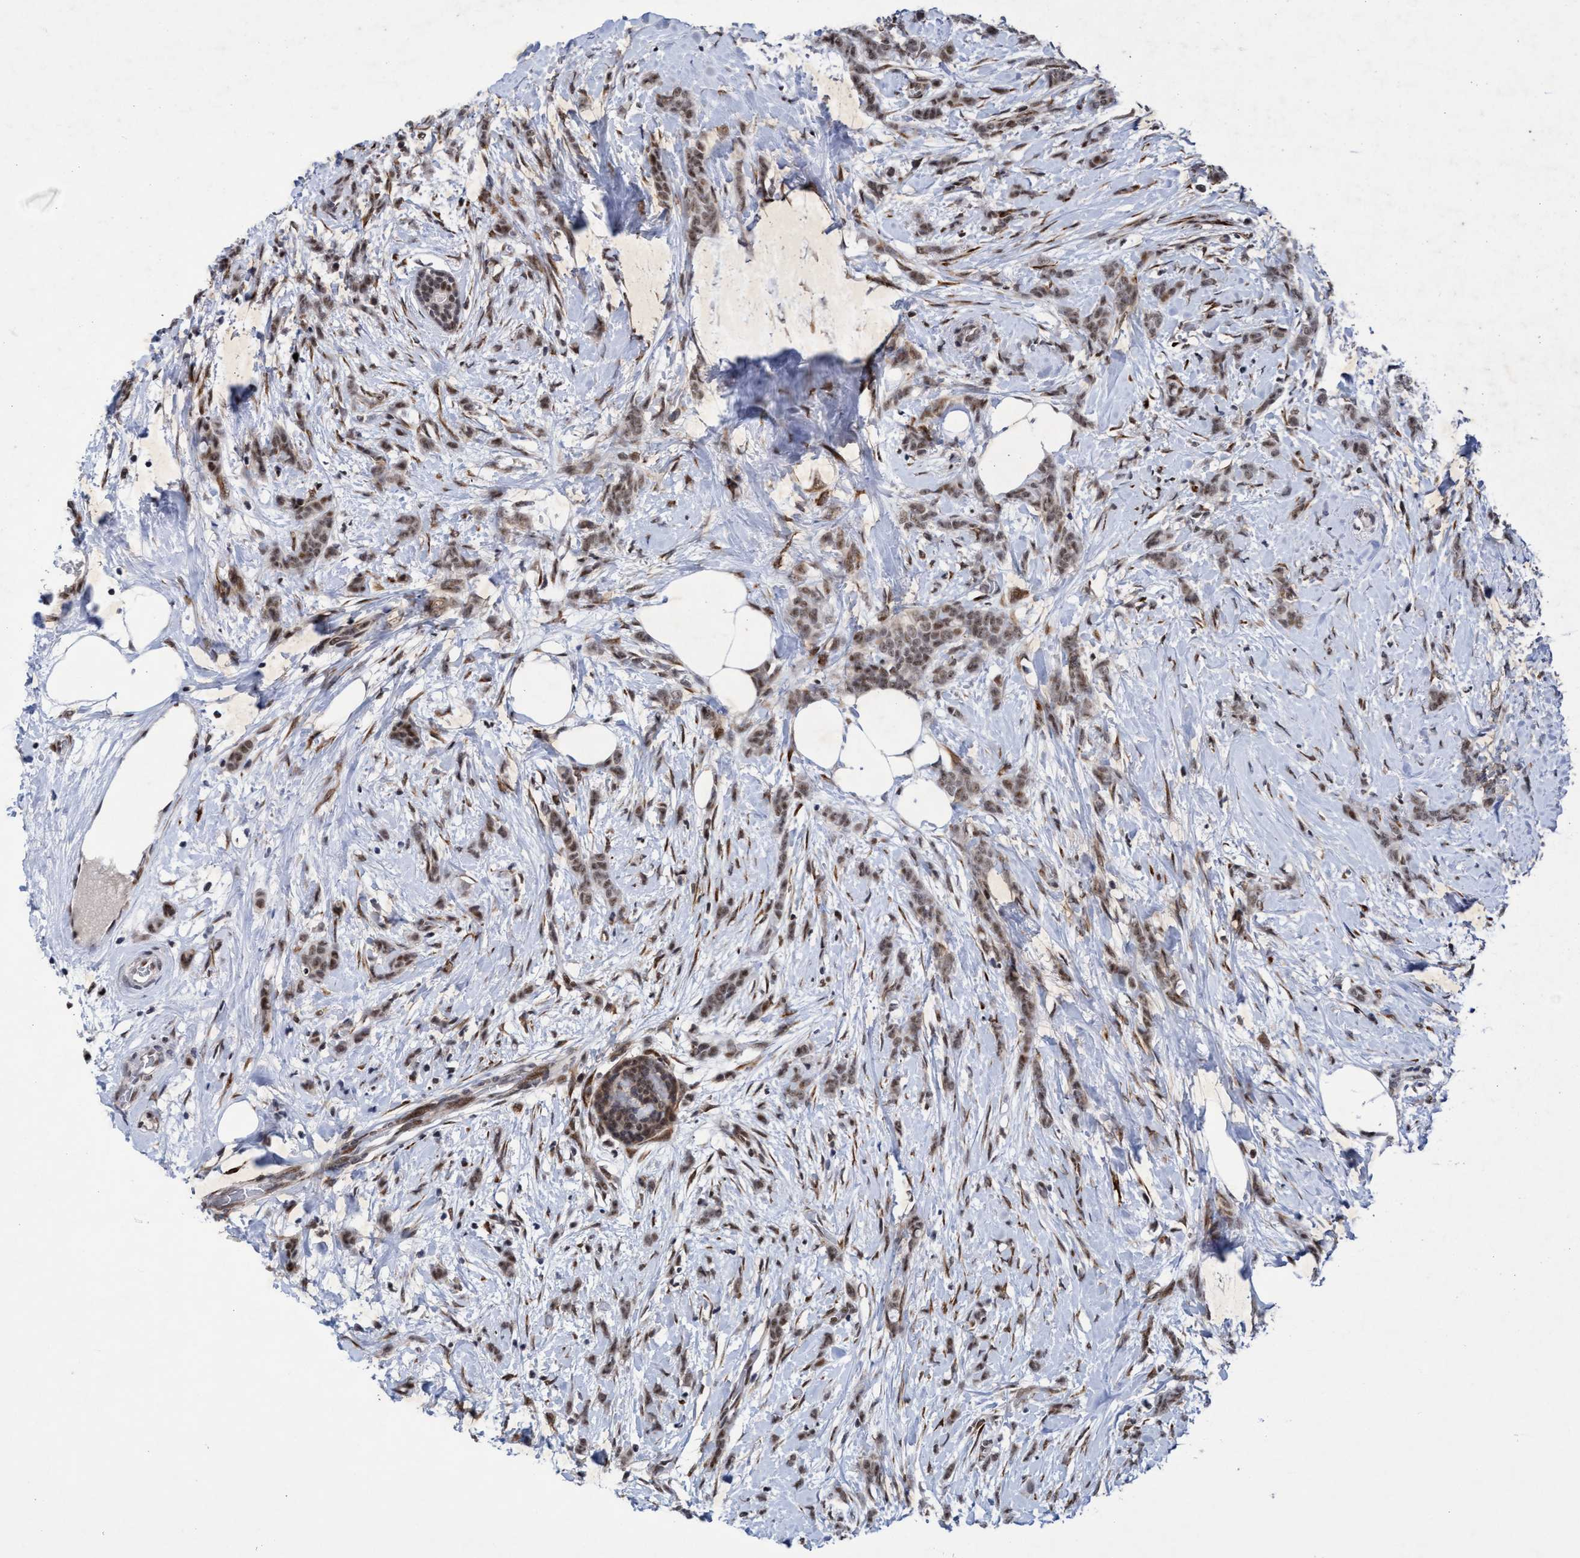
{"staining": {"intensity": "moderate", "quantity": ">75%", "location": "cytoplasmic/membranous,nuclear"}, "tissue": "breast cancer", "cell_type": "Tumor cells", "image_type": "cancer", "snomed": [{"axis": "morphology", "description": "Lobular carcinoma, in situ"}, {"axis": "morphology", "description": "Lobular carcinoma"}, {"axis": "topography", "description": "Breast"}], "caption": "Human breast lobular carcinoma in situ stained for a protein (brown) shows moderate cytoplasmic/membranous and nuclear positive expression in about >75% of tumor cells.", "gene": "GLT6D1", "patient": {"sex": "female", "age": 41}}